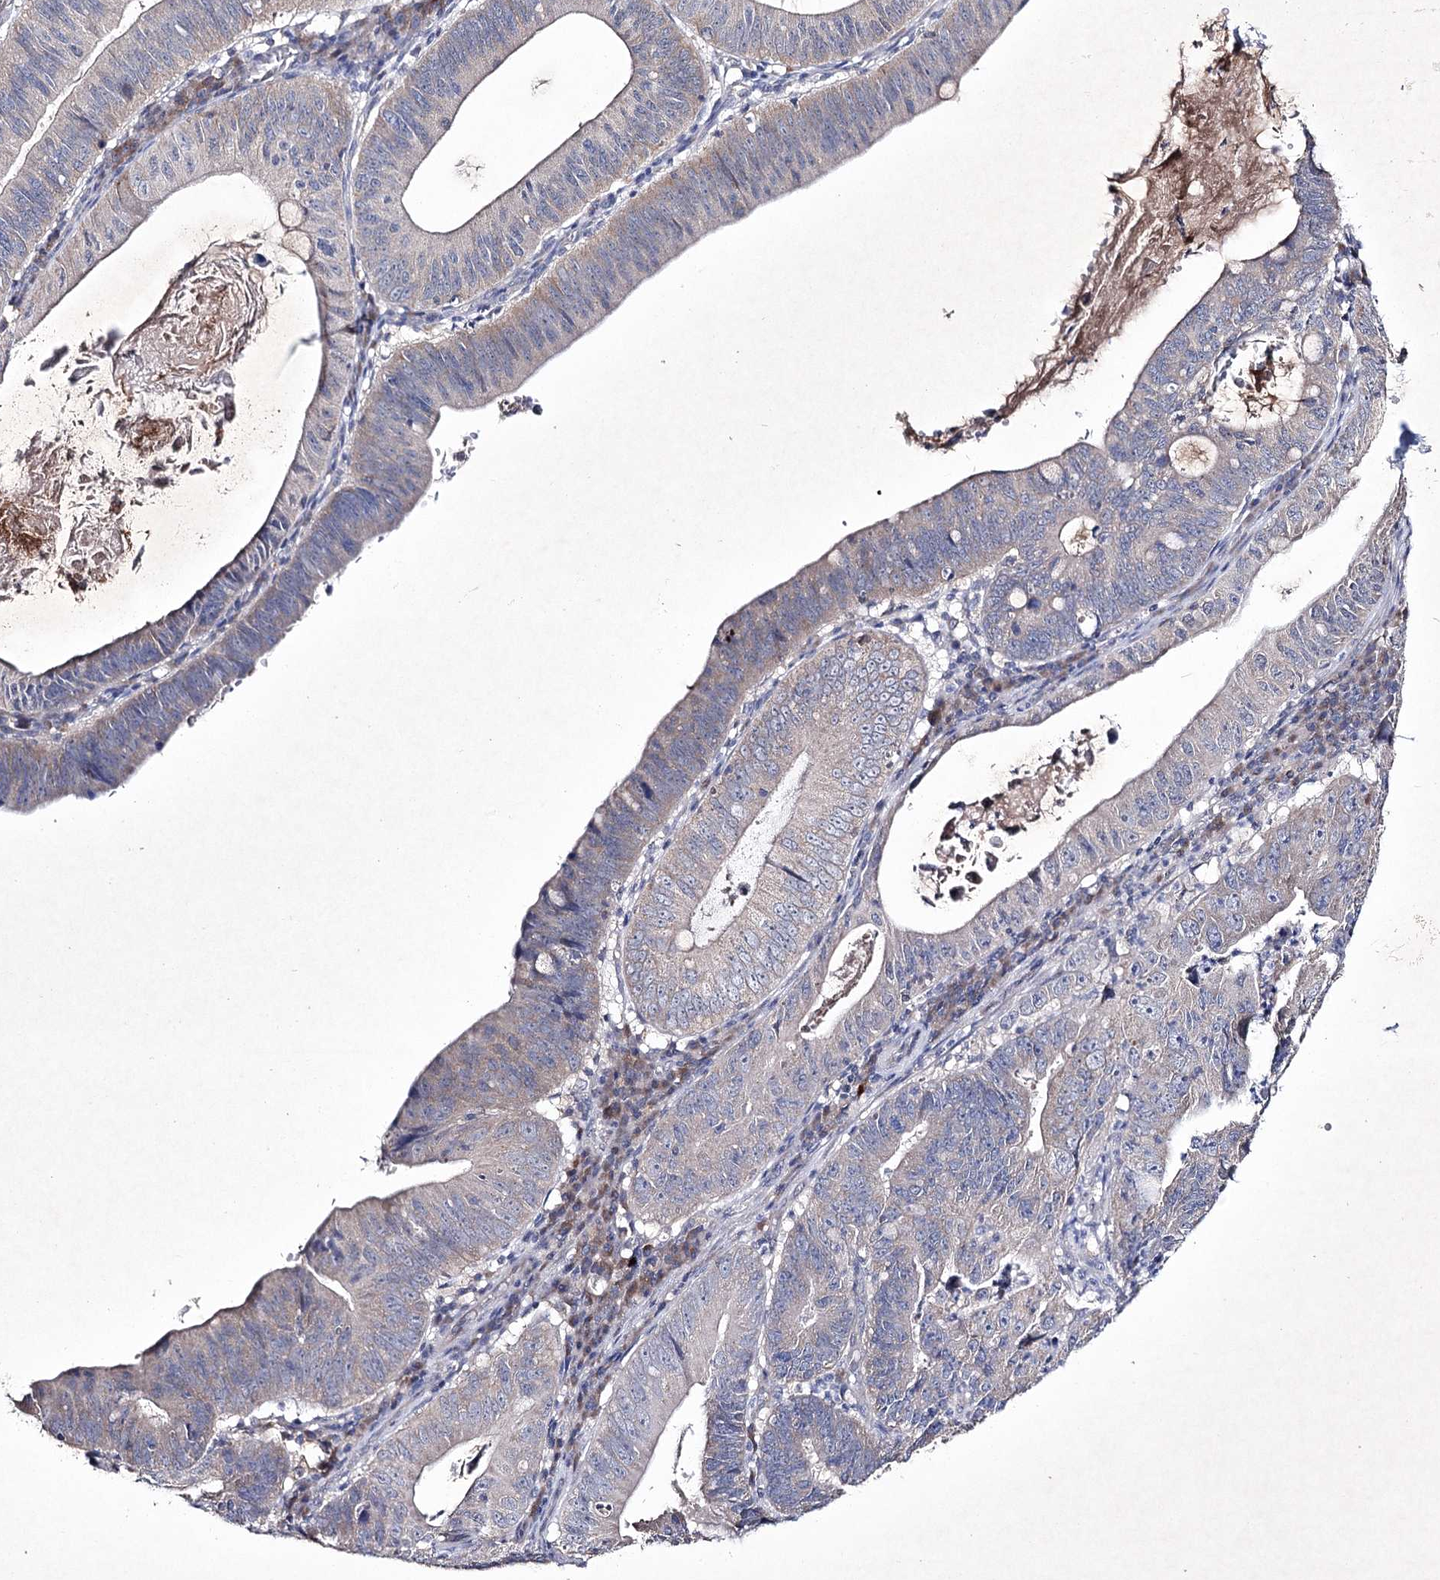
{"staining": {"intensity": "negative", "quantity": "none", "location": "none"}, "tissue": "stomach cancer", "cell_type": "Tumor cells", "image_type": "cancer", "snomed": [{"axis": "morphology", "description": "Adenocarcinoma, NOS"}, {"axis": "topography", "description": "Stomach"}], "caption": "A high-resolution micrograph shows immunohistochemistry (IHC) staining of adenocarcinoma (stomach), which demonstrates no significant staining in tumor cells.", "gene": "SEMA4G", "patient": {"sex": "male", "age": 59}}